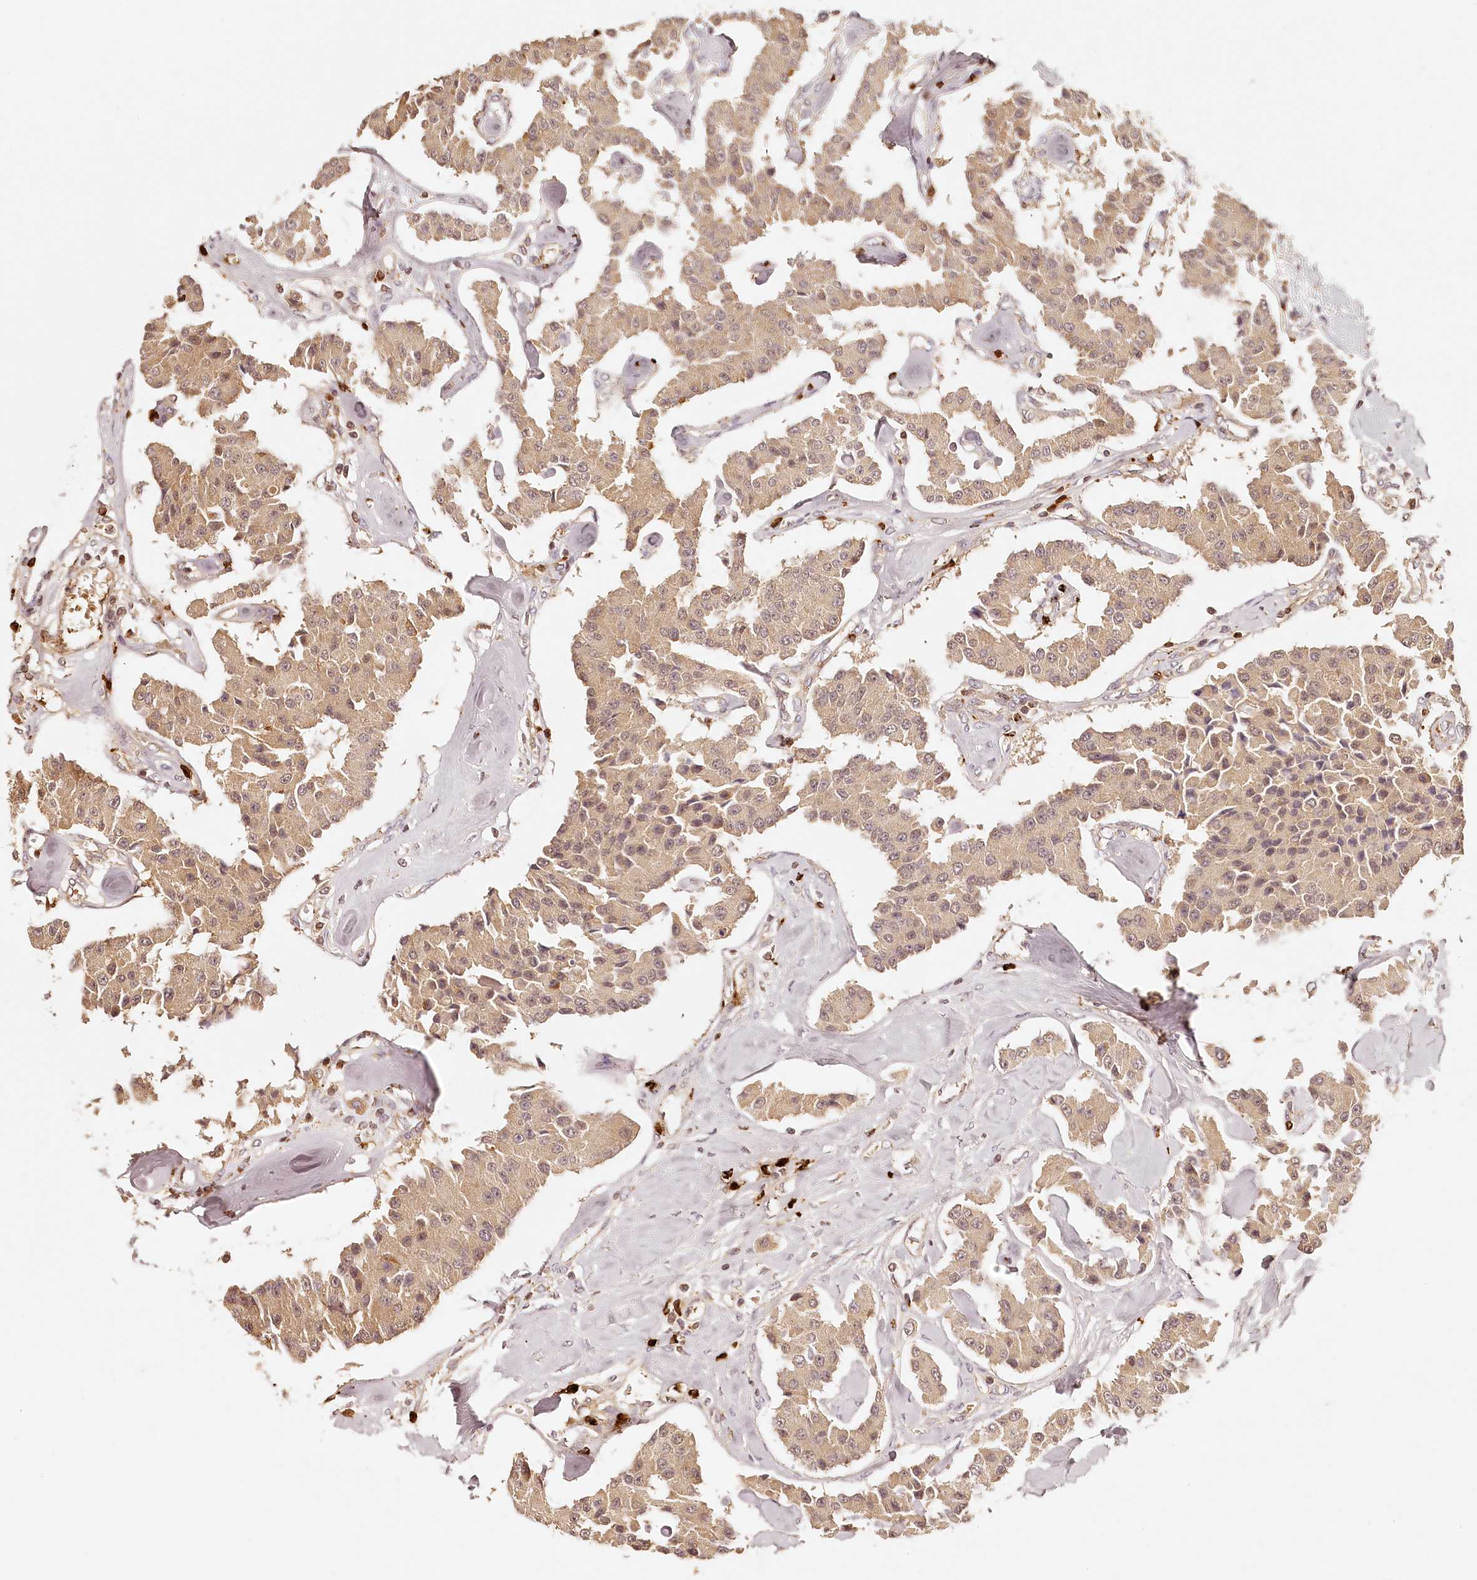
{"staining": {"intensity": "weak", "quantity": ">75%", "location": "cytoplasmic/membranous"}, "tissue": "carcinoid", "cell_type": "Tumor cells", "image_type": "cancer", "snomed": [{"axis": "morphology", "description": "Carcinoid, malignant, NOS"}, {"axis": "topography", "description": "Pancreas"}], "caption": "Carcinoid was stained to show a protein in brown. There is low levels of weak cytoplasmic/membranous expression in about >75% of tumor cells. Using DAB (3,3'-diaminobenzidine) (brown) and hematoxylin (blue) stains, captured at high magnification using brightfield microscopy.", "gene": "SYNGR1", "patient": {"sex": "male", "age": 41}}